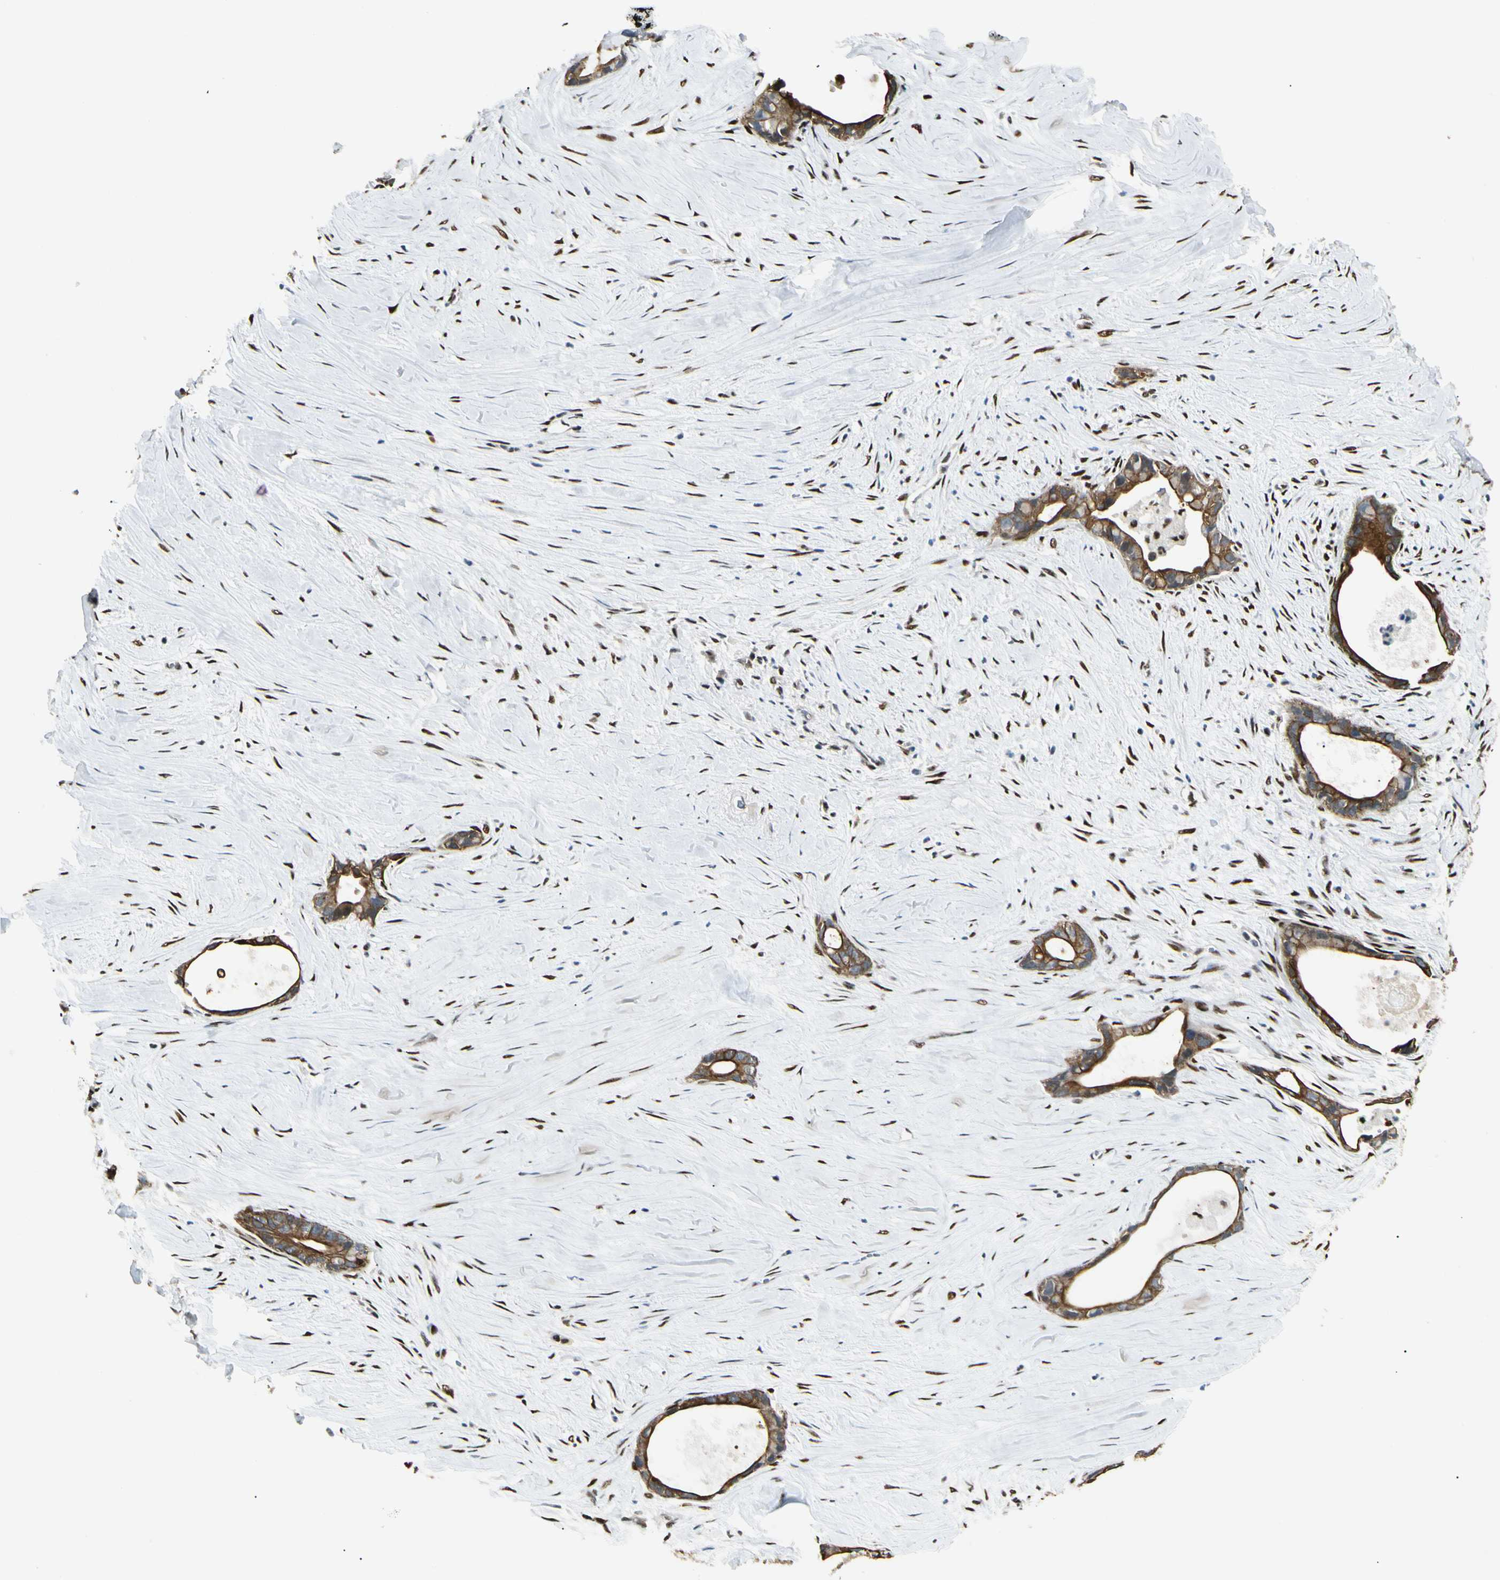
{"staining": {"intensity": "strong", "quantity": ">75%", "location": "cytoplasmic/membranous"}, "tissue": "liver cancer", "cell_type": "Tumor cells", "image_type": "cancer", "snomed": [{"axis": "morphology", "description": "Cholangiocarcinoma"}, {"axis": "topography", "description": "Liver"}], "caption": "IHC (DAB) staining of liver cancer (cholangiocarcinoma) displays strong cytoplasmic/membranous protein staining in approximately >75% of tumor cells.", "gene": "ATXN1", "patient": {"sex": "female", "age": 55}}